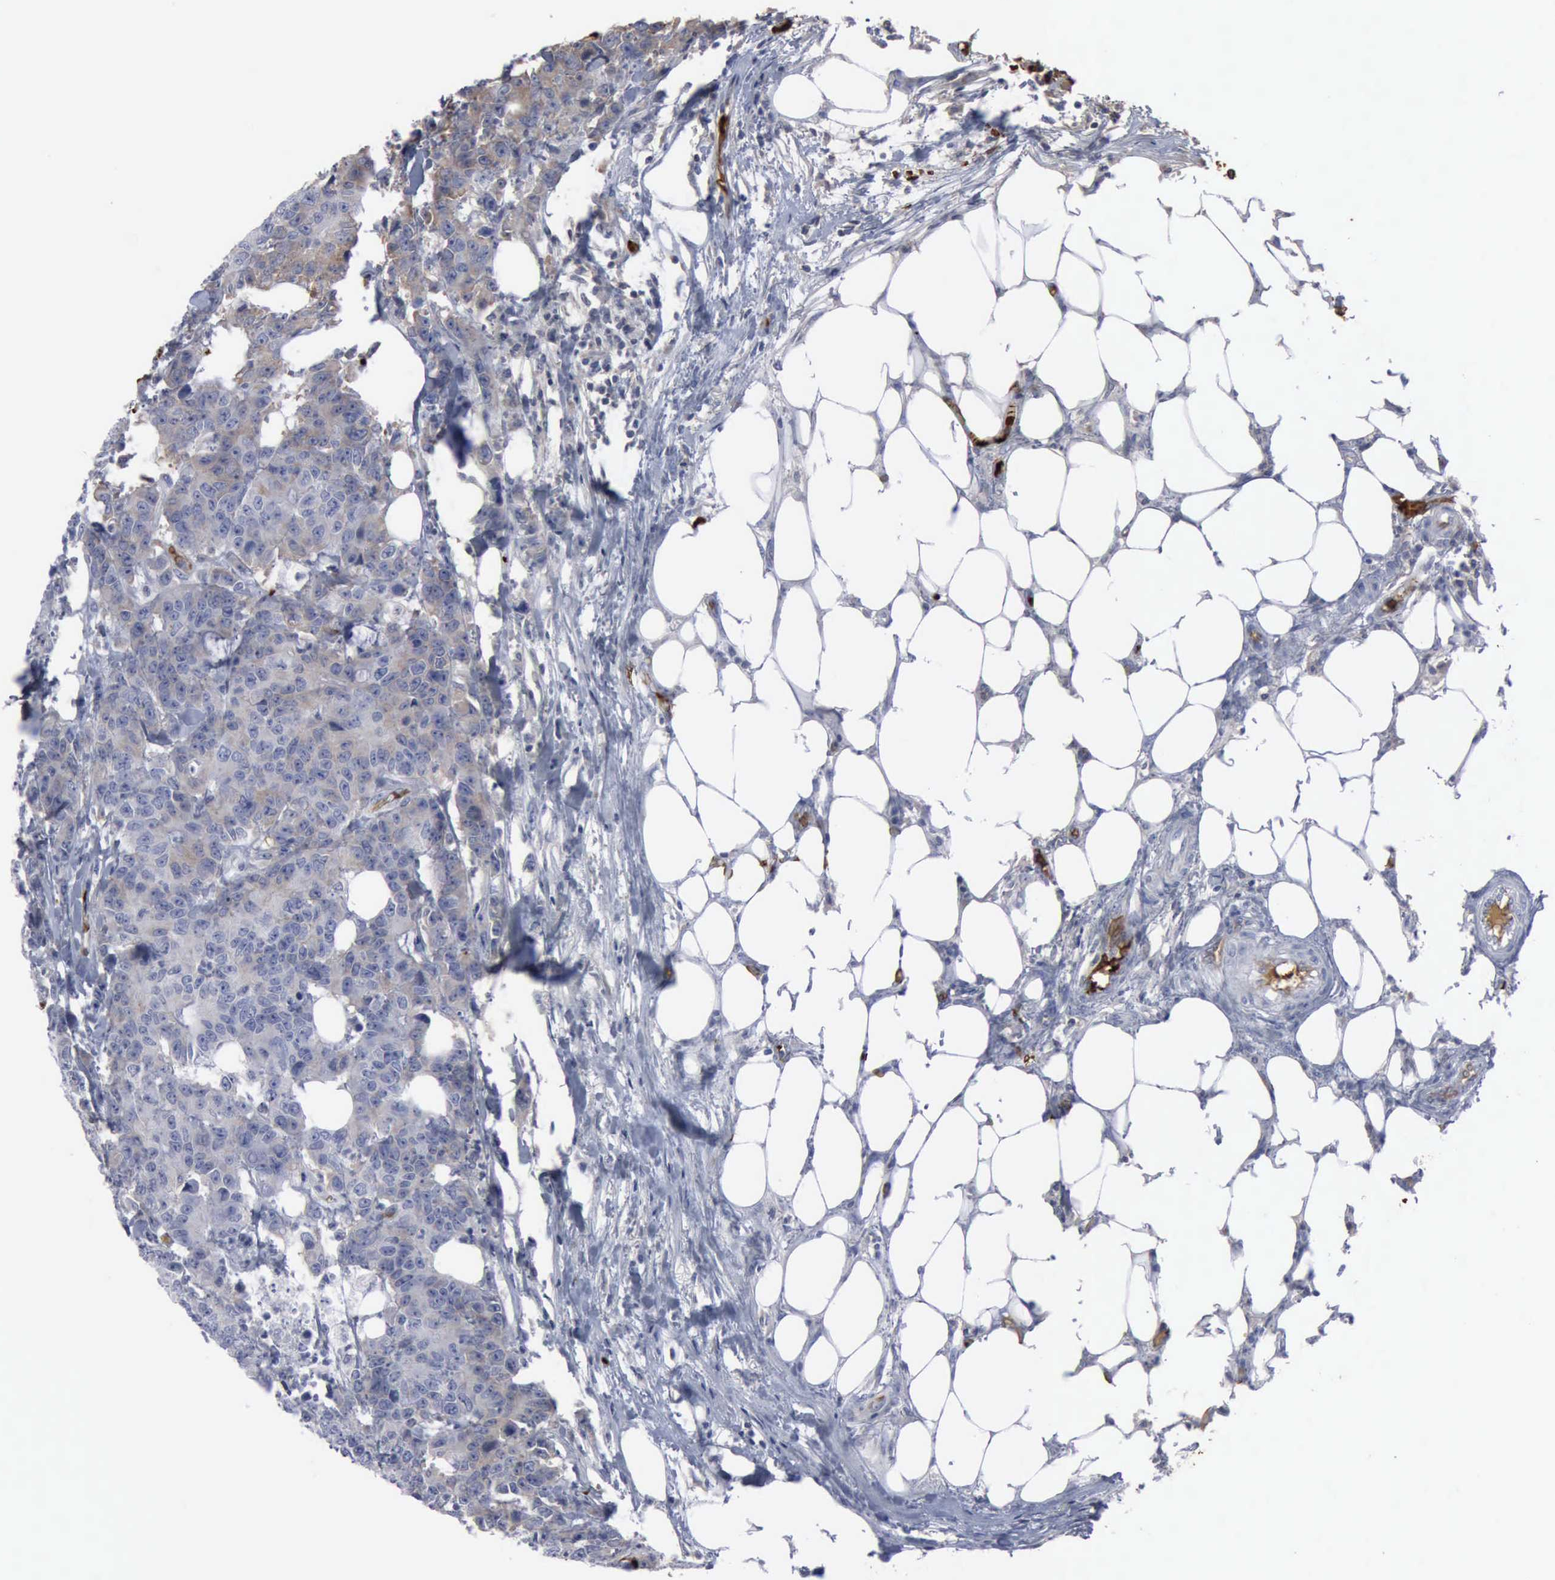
{"staining": {"intensity": "weak", "quantity": "25%-75%", "location": "cytoplasmic/membranous"}, "tissue": "colorectal cancer", "cell_type": "Tumor cells", "image_type": "cancer", "snomed": [{"axis": "morphology", "description": "Adenocarcinoma, NOS"}, {"axis": "topography", "description": "Colon"}], "caption": "This is an image of immunohistochemistry (IHC) staining of colorectal adenocarcinoma, which shows weak staining in the cytoplasmic/membranous of tumor cells.", "gene": "TGFB1", "patient": {"sex": "female", "age": 86}}